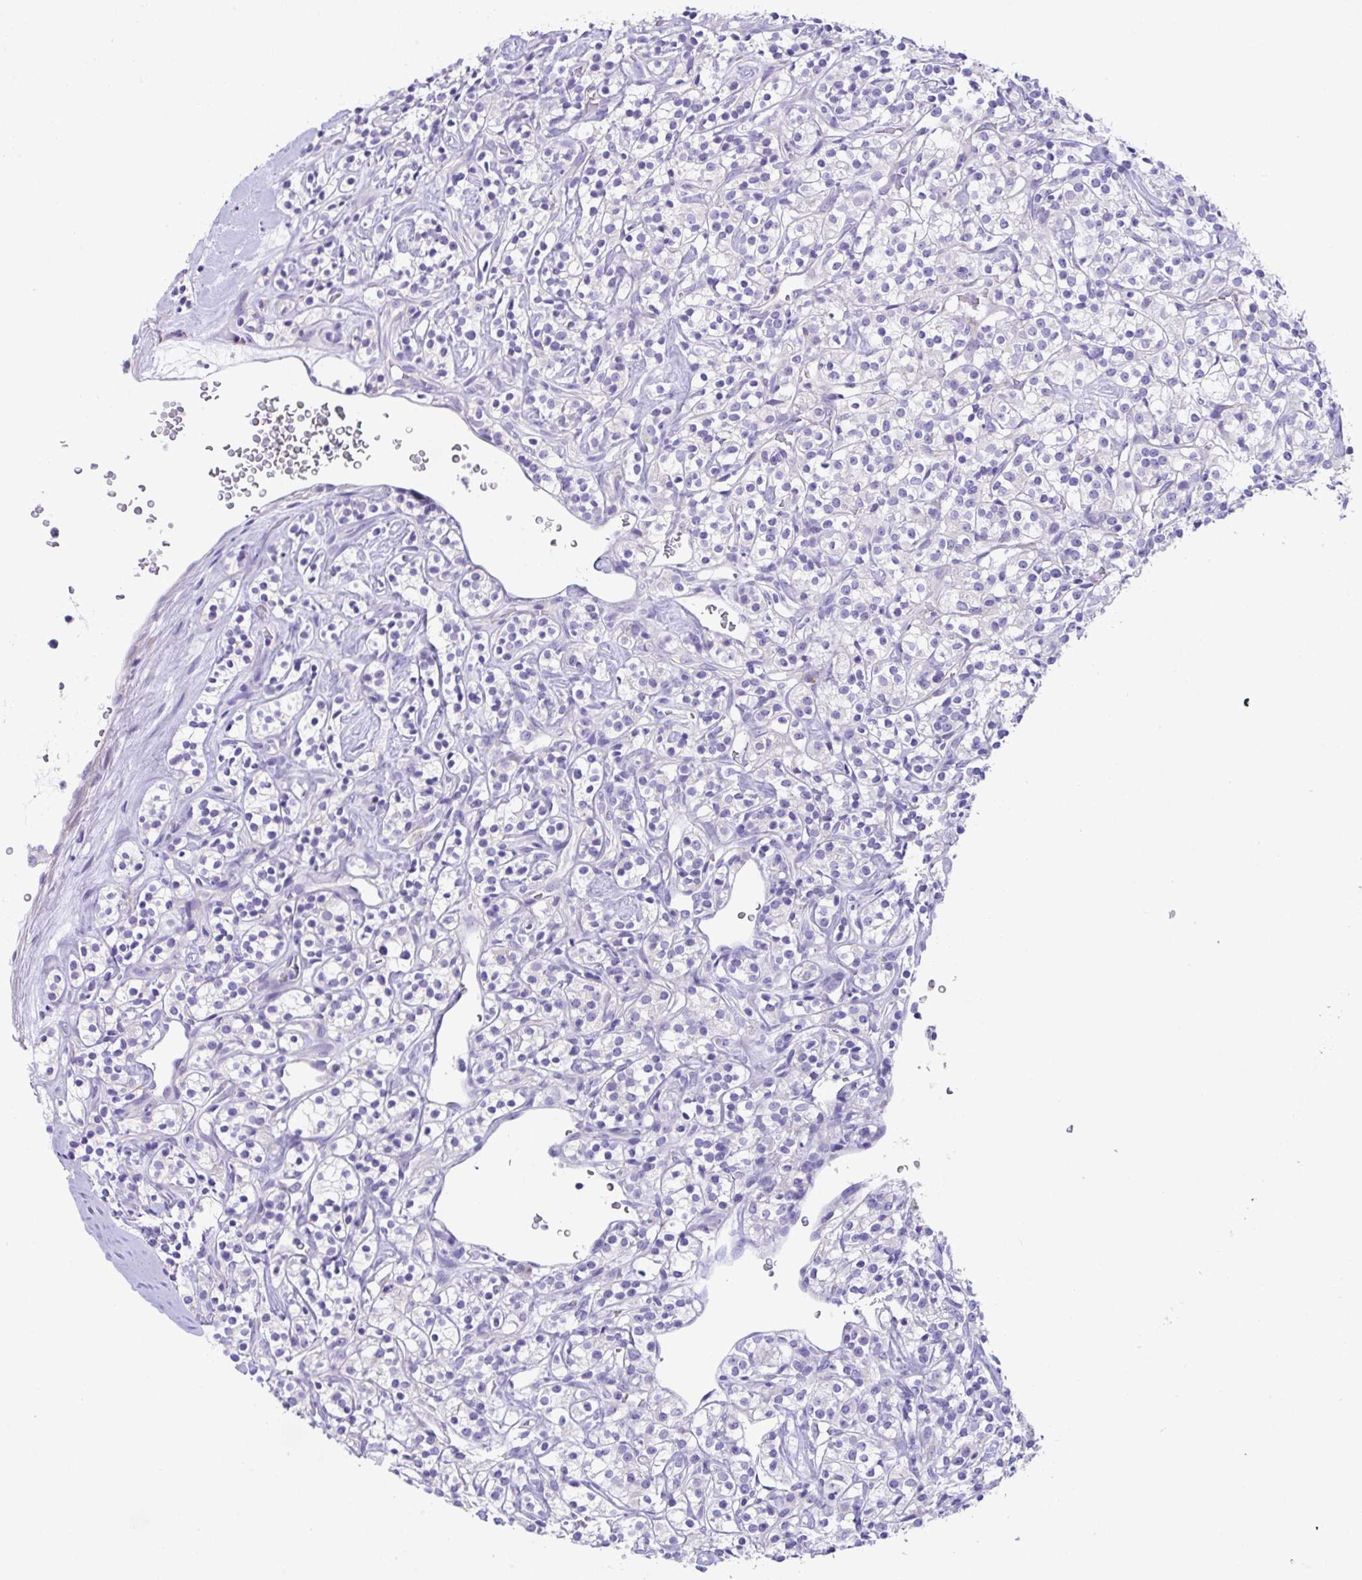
{"staining": {"intensity": "negative", "quantity": "none", "location": "none"}, "tissue": "renal cancer", "cell_type": "Tumor cells", "image_type": "cancer", "snomed": [{"axis": "morphology", "description": "Adenocarcinoma, NOS"}, {"axis": "topography", "description": "Kidney"}], "caption": "Photomicrograph shows no protein expression in tumor cells of renal adenocarcinoma tissue. Brightfield microscopy of immunohistochemistry (IHC) stained with DAB (3,3'-diaminobenzidine) (brown) and hematoxylin (blue), captured at high magnification.", "gene": "TMEM106B", "patient": {"sex": "male", "age": 77}}